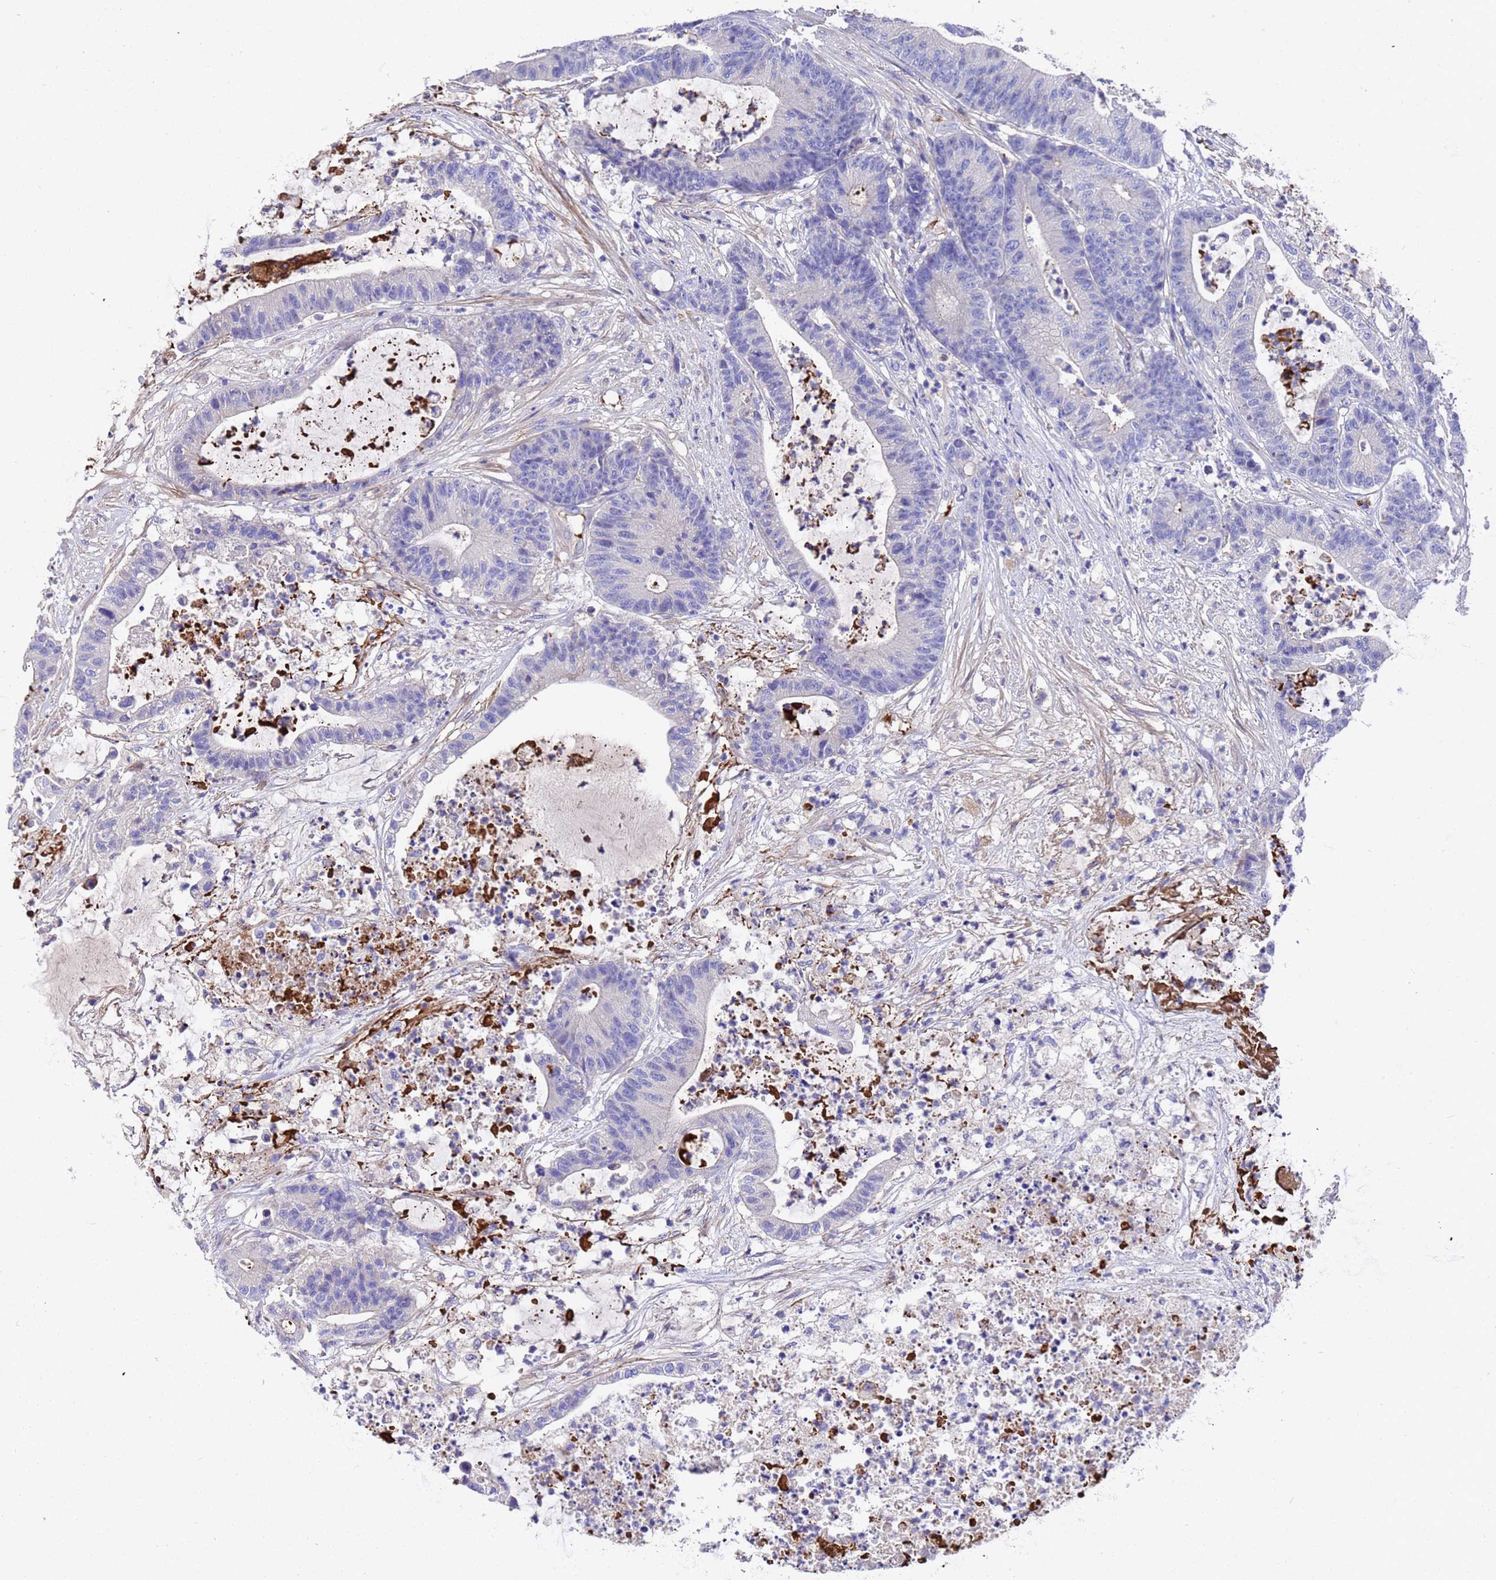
{"staining": {"intensity": "negative", "quantity": "none", "location": "none"}, "tissue": "colorectal cancer", "cell_type": "Tumor cells", "image_type": "cancer", "snomed": [{"axis": "morphology", "description": "Adenocarcinoma, NOS"}, {"axis": "topography", "description": "Colon"}], "caption": "An IHC histopathology image of colorectal cancer is shown. There is no staining in tumor cells of colorectal cancer.", "gene": "ELP6", "patient": {"sex": "female", "age": 84}}